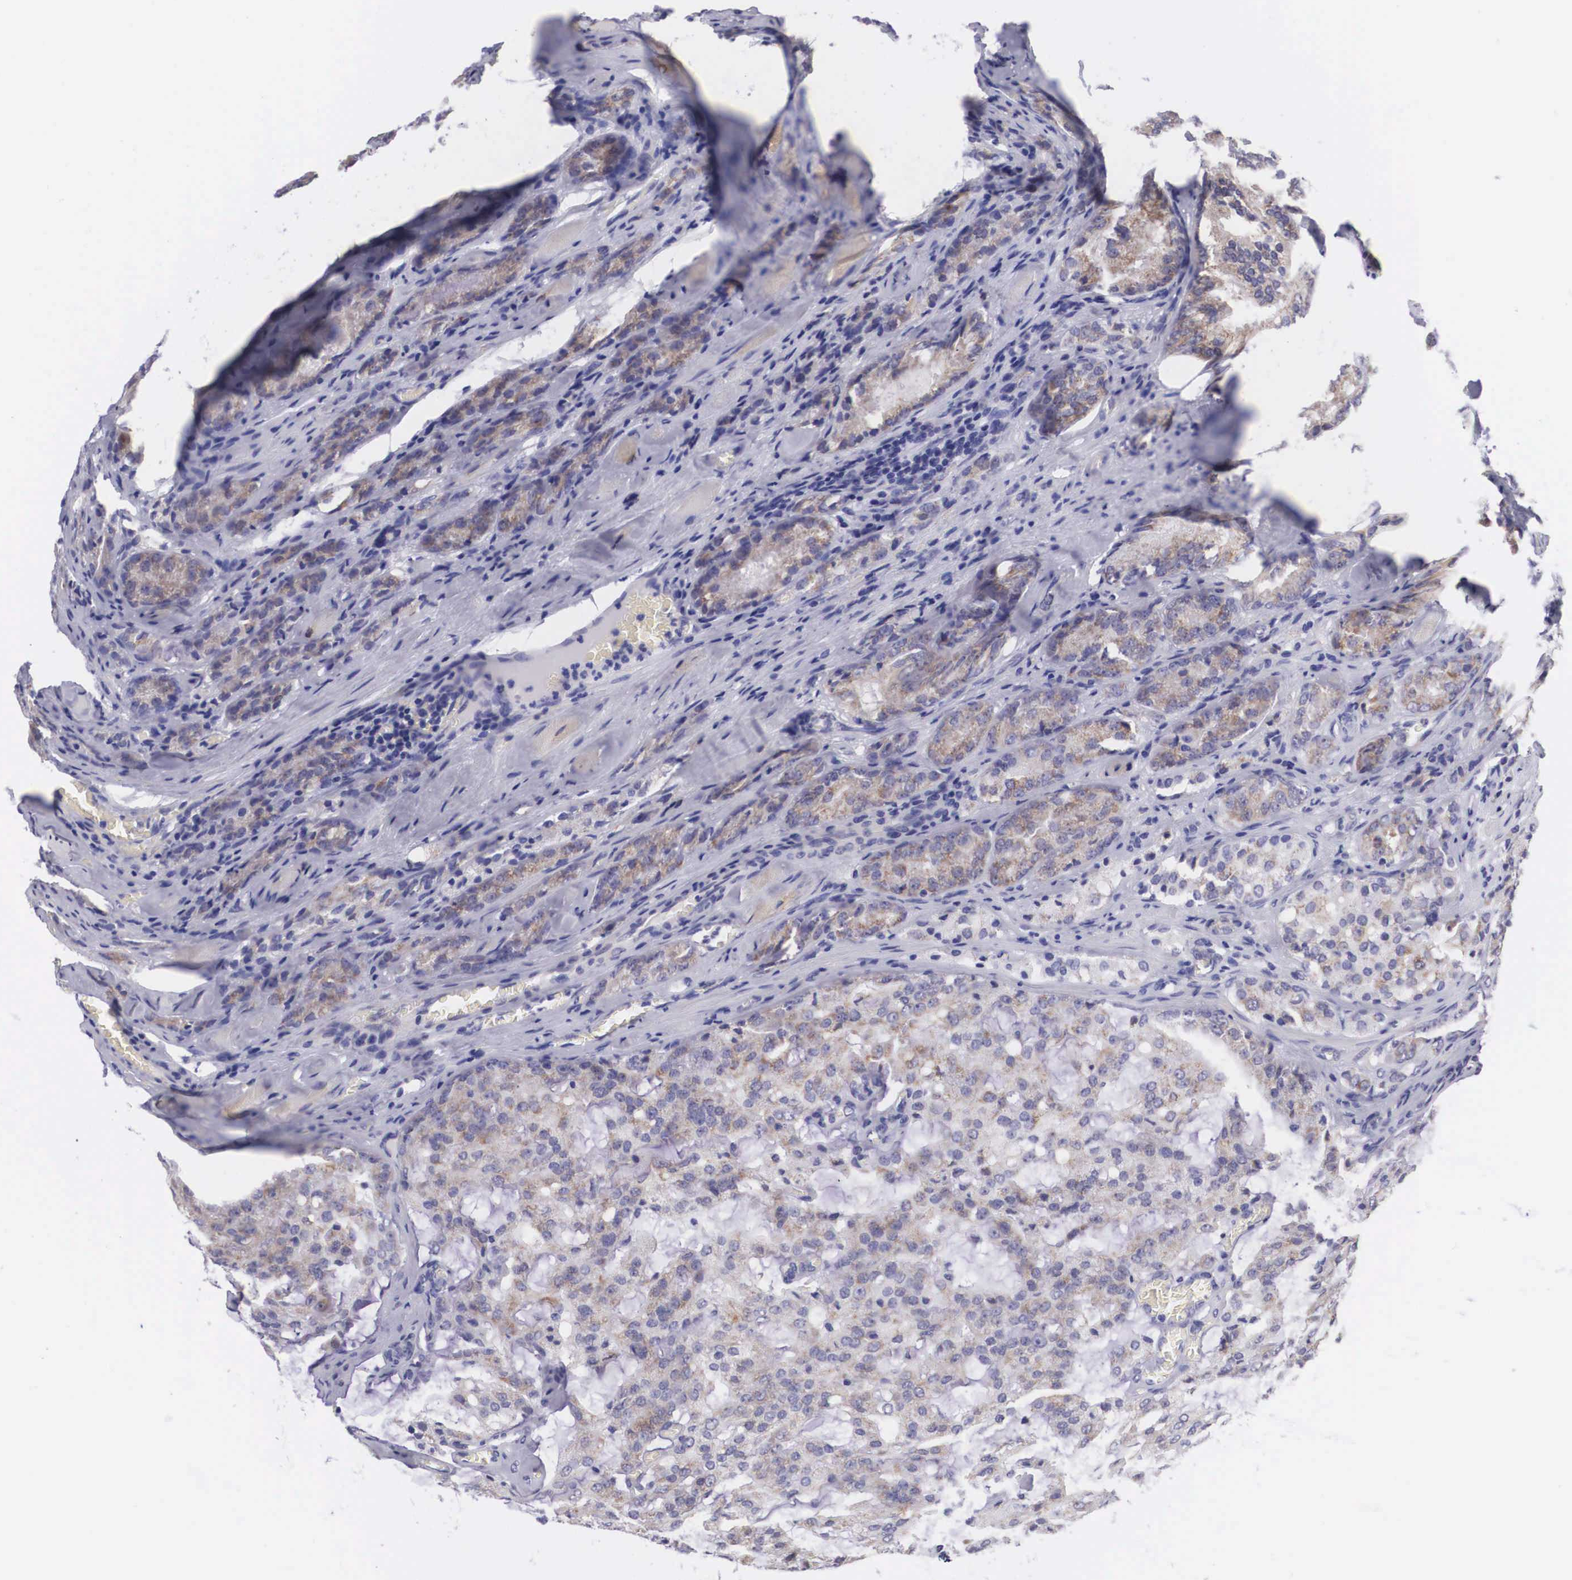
{"staining": {"intensity": "moderate", "quantity": "25%-75%", "location": "cytoplasmic/membranous"}, "tissue": "prostate cancer", "cell_type": "Tumor cells", "image_type": "cancer", "snomed": [{"axis": "morphology", "description": "Adenocarcinoma, Medium grade"}, {"axis": "topography", "description": "Prostate"}], "caption": "This micrograph exhibits immunohistochemistry (IHC) staining of prostate cancer (adenocarcinoma (medium-grade)), with medium moderate cytoplasmic/membranous staining in approximately 25%-75% of tumor cells.", "gene": "SOX11", "patient": {"sex": "male", "age": 60}}